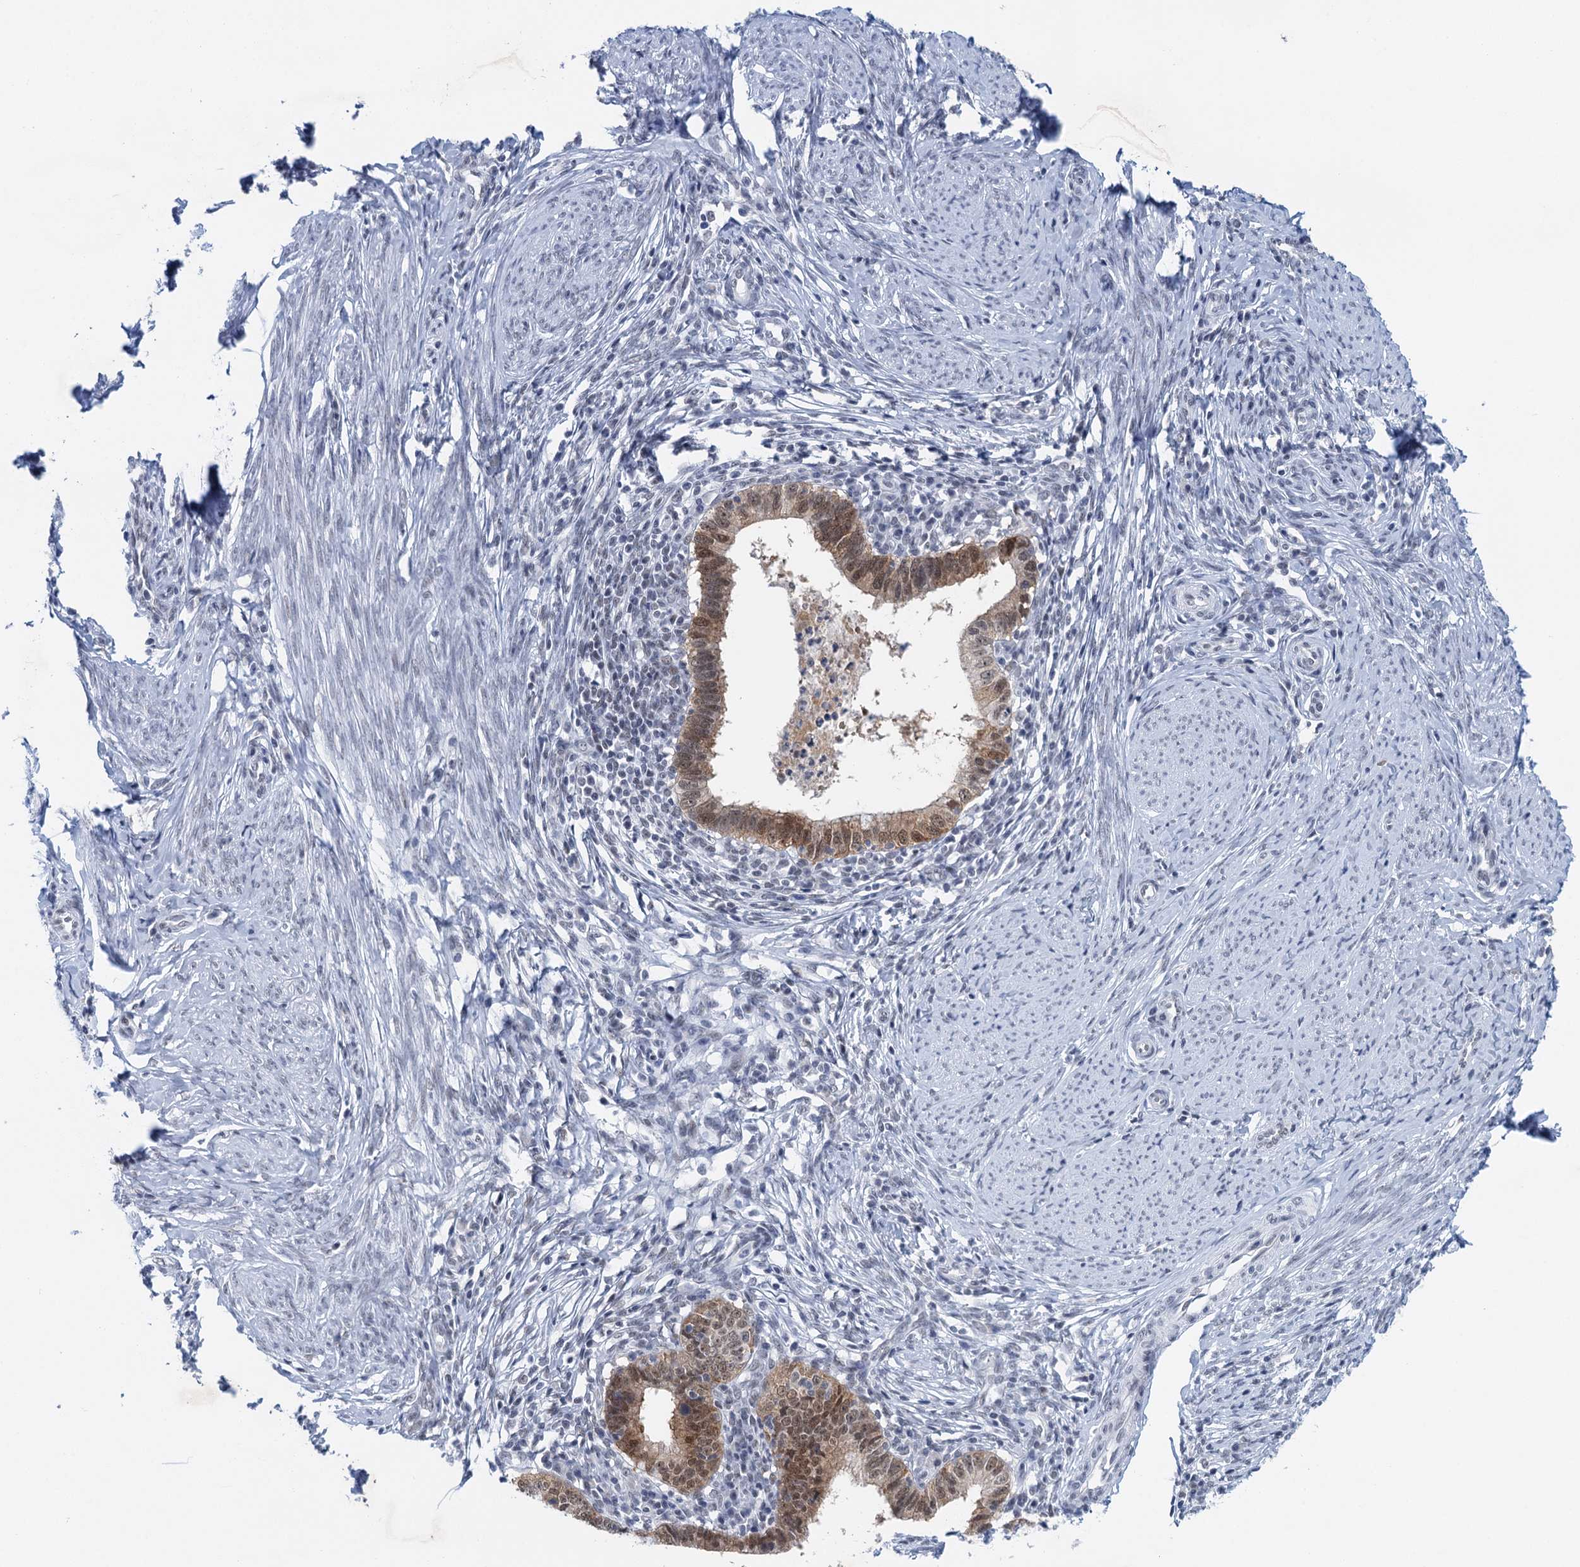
{"staining": {"intensity": "moderate", "quantity": ">75%", "location": "cytoplasmic/membranous,nuclear"}, "tissue": "cervical cancer", "cell_type": "Tumor cells", "image_type": "cancer", "snomed": [{"axis": "morphology", "description": "Adenocarcinoma, NOS"}, {"axis": "topography", "description": "Cervix"}], "caption": "There is medium levels of moderate cytoplasmic/membranous and nuclear positivity in tumor cells of cervical cancer (adenocarcinoma), as demonstrated by immunohistochemical staining (brown color).", "gene": "EPS8L1", "patient": {"sex": "female", "age": 36}}